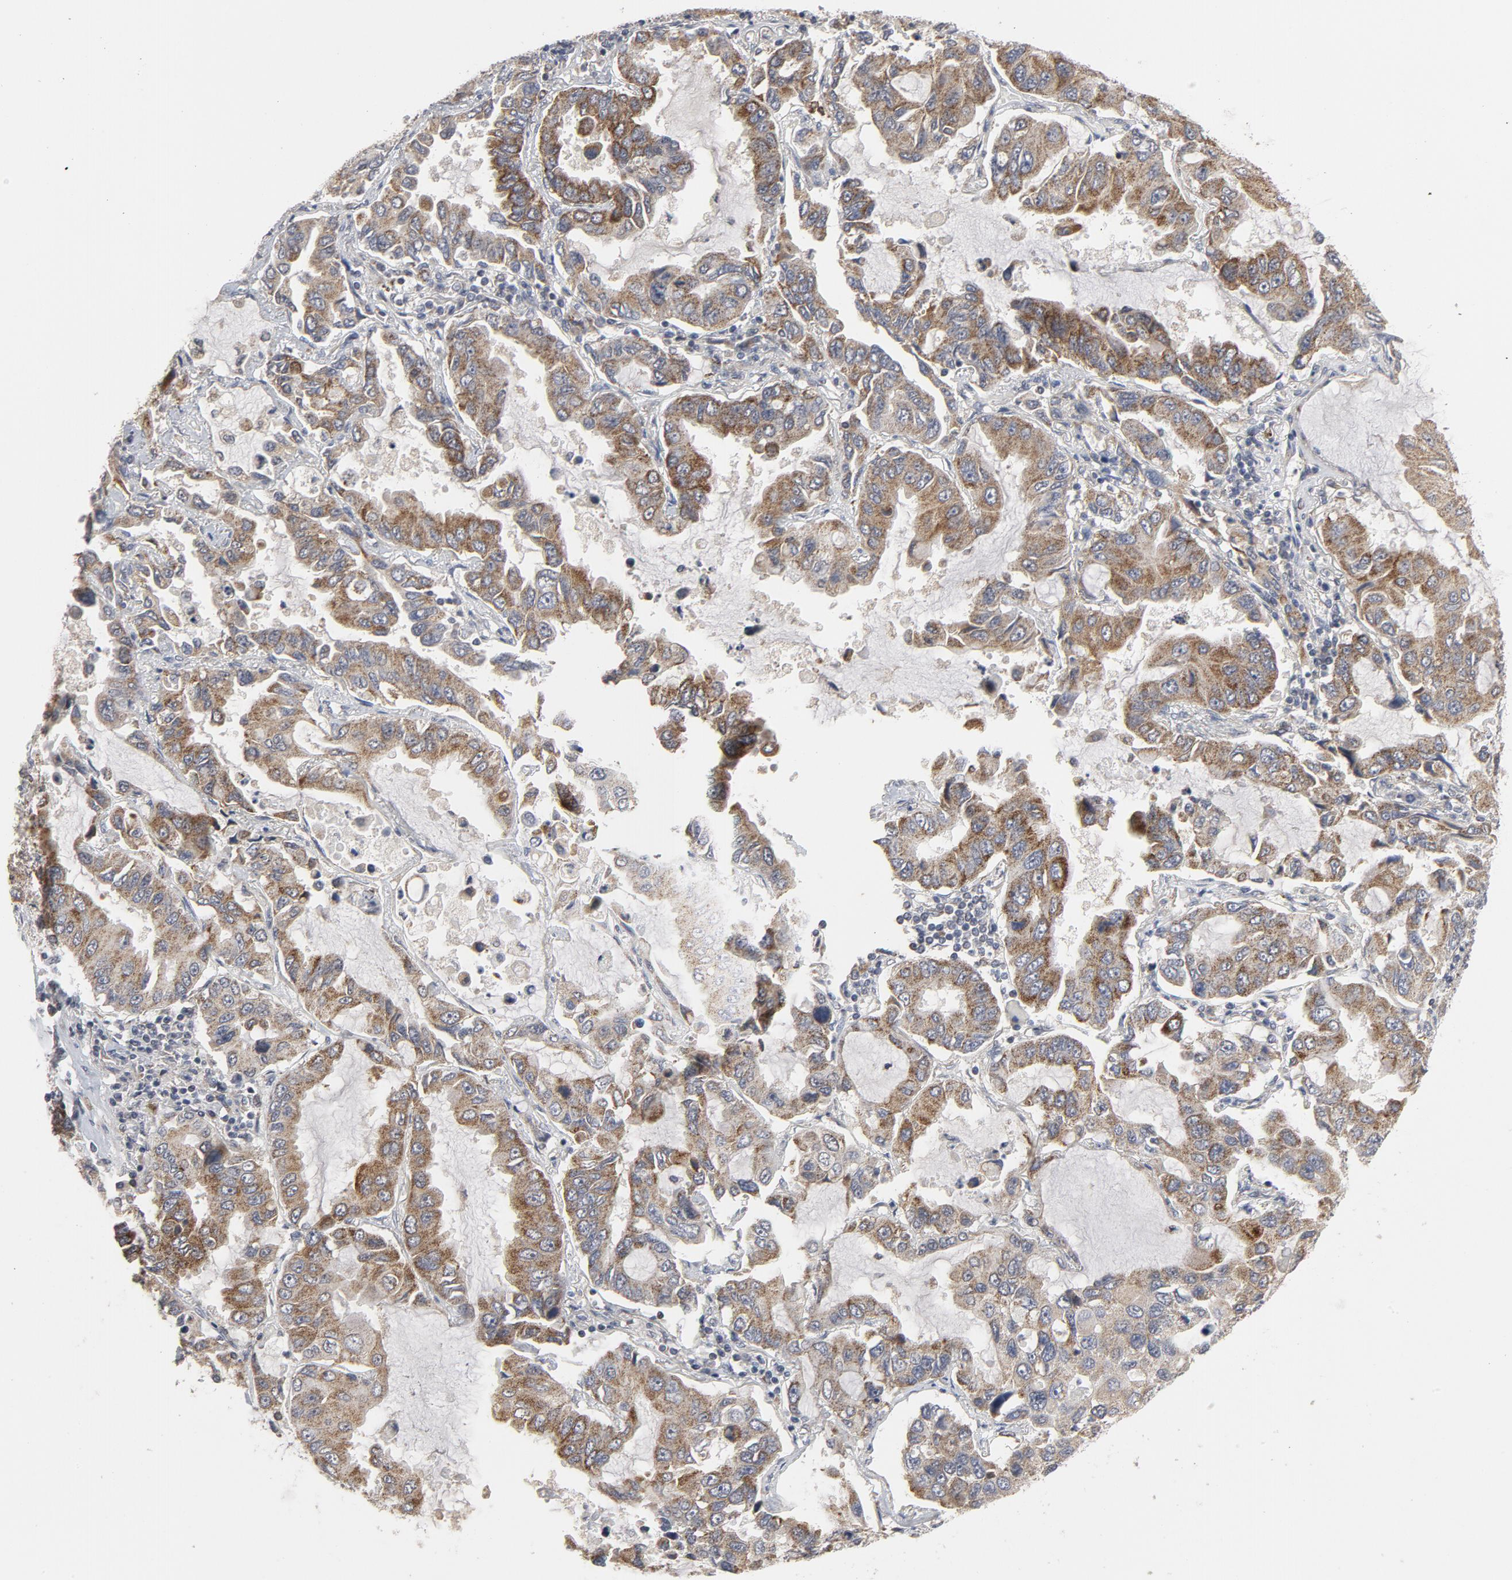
{"staining": {"intensity": "moderate", "quantity": ">75%", "location": "cytoplasmic/membranous"}, "tissue": "lung cancer", "cell_type": "Tumor cells", "image_type": "cancer", "snomed": [{"axis": "morphology", "description": "Adenocarcinoma, NOS"}, {"axis": "topography", "description": "Lung"}], "caption": "Tumor cells exhibit medium levels of moderate cytoplasmic/membranous expression in approximately >75% of cells in human lung cancer (adenocarcinoma). (DAB (3,3'-diaminobenzidine) IHC with brightfield microscopy, high magnification).", "gene": "PPP1R1B", "patient": {"sex": "male", "age": 64}}